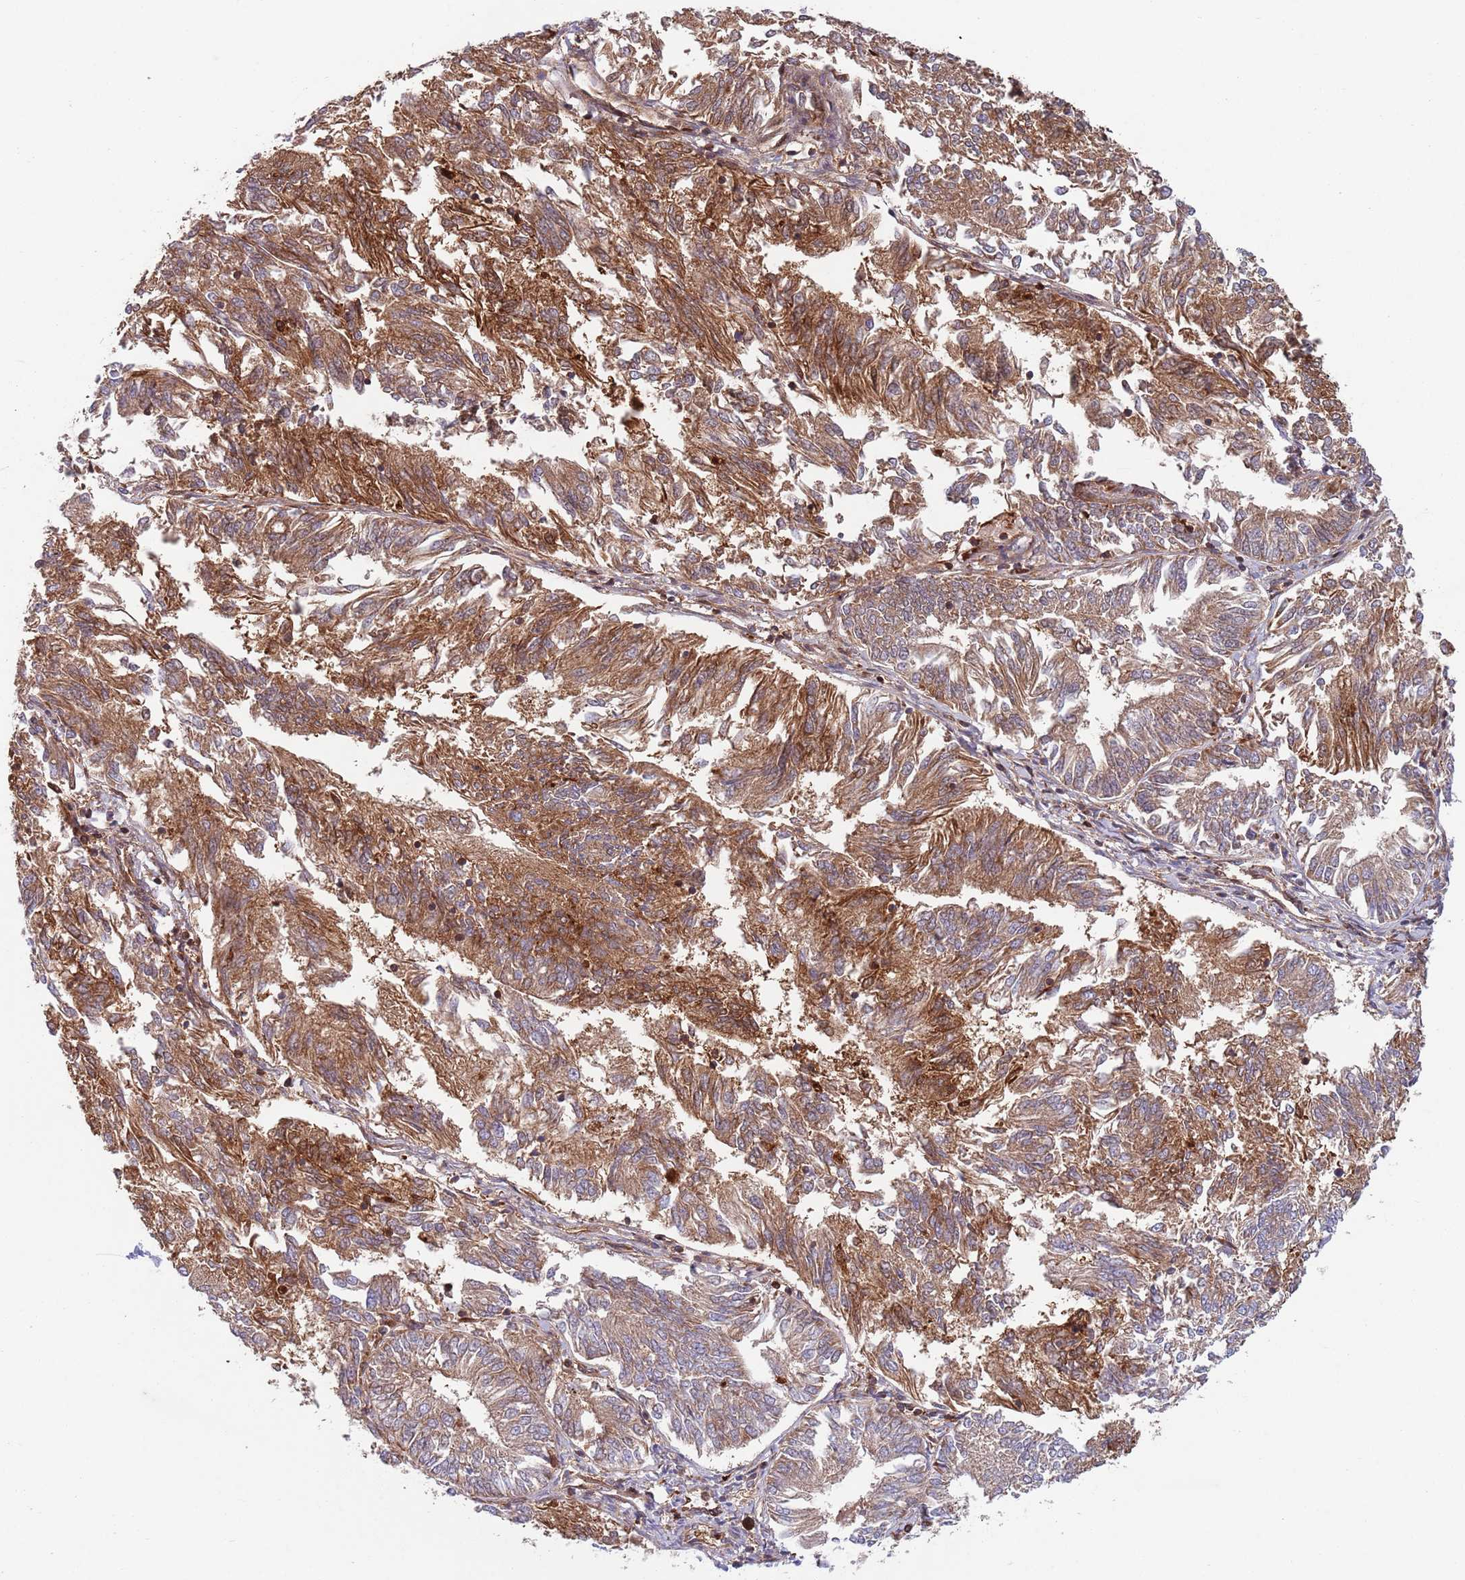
{"staining": {"intensity": "moderate", "quantity": ">75%", "location": "cytoplasmic/membranous"}, "tissue": "endometrial cancer", "cell_type": "Tumor cells", "image_type": "cancer", "snomed": [{"axis": "morphology", "description": "Adenocarcinoma, NOS"}, {"axis": "topography", "description": "Endometrium"}], "caption": "A brown stain shows moderate cytoplasmic/membranous expression of a protein in endometrial cancer (adenocarcinoma) tumor cells.", "gene": "ZMYM5", "patient": {"sex": "female", "age": 58}}